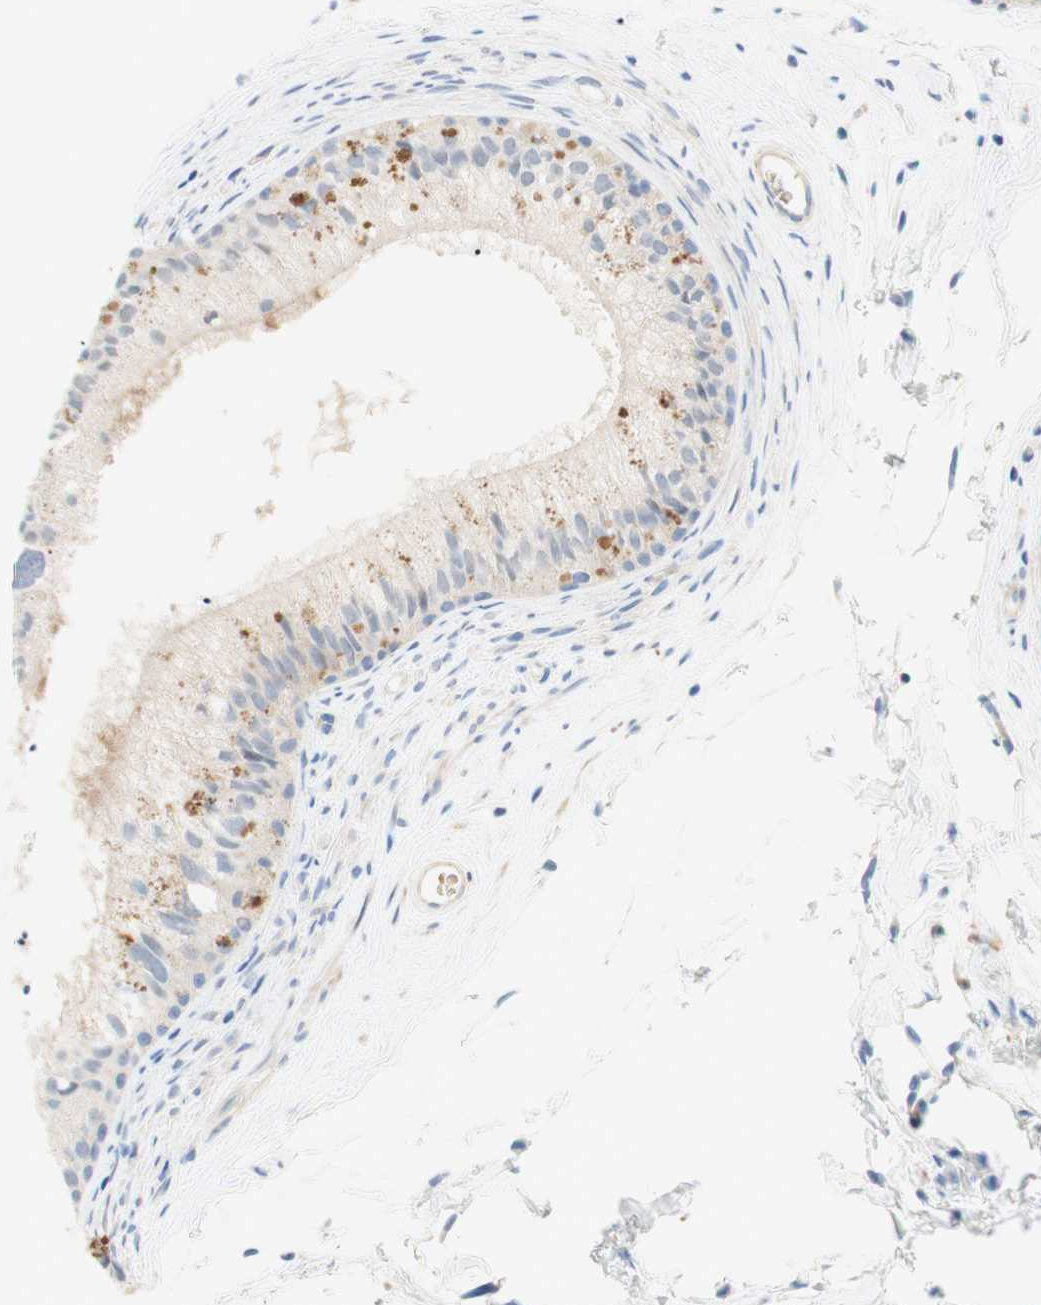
{"staining": {"intensity": "moderate", "quantity": "<25%", "location": "cytoplasmic/membranous"}, "tissue": "epididymis", "cell_type": "Glandular cells", "image_type": "normal", "snomed": [{"axis": "morphology", "description": "Normal tissue, NOS"}, {"axis": "topography", "description": "Epididymis"}], "caption": "Immunohistochemistry histopathology image of benign epididymis: human epididymis stained using immunohistochemistry displays low levels of moderate protein expression localized specifically in the cytoplasmic/membranous of glandular cells, appearing as a cytoplasmic/membranous brown color.", "gene": "ENTREP2", "patient": {"sex": "male", "age": 56}}